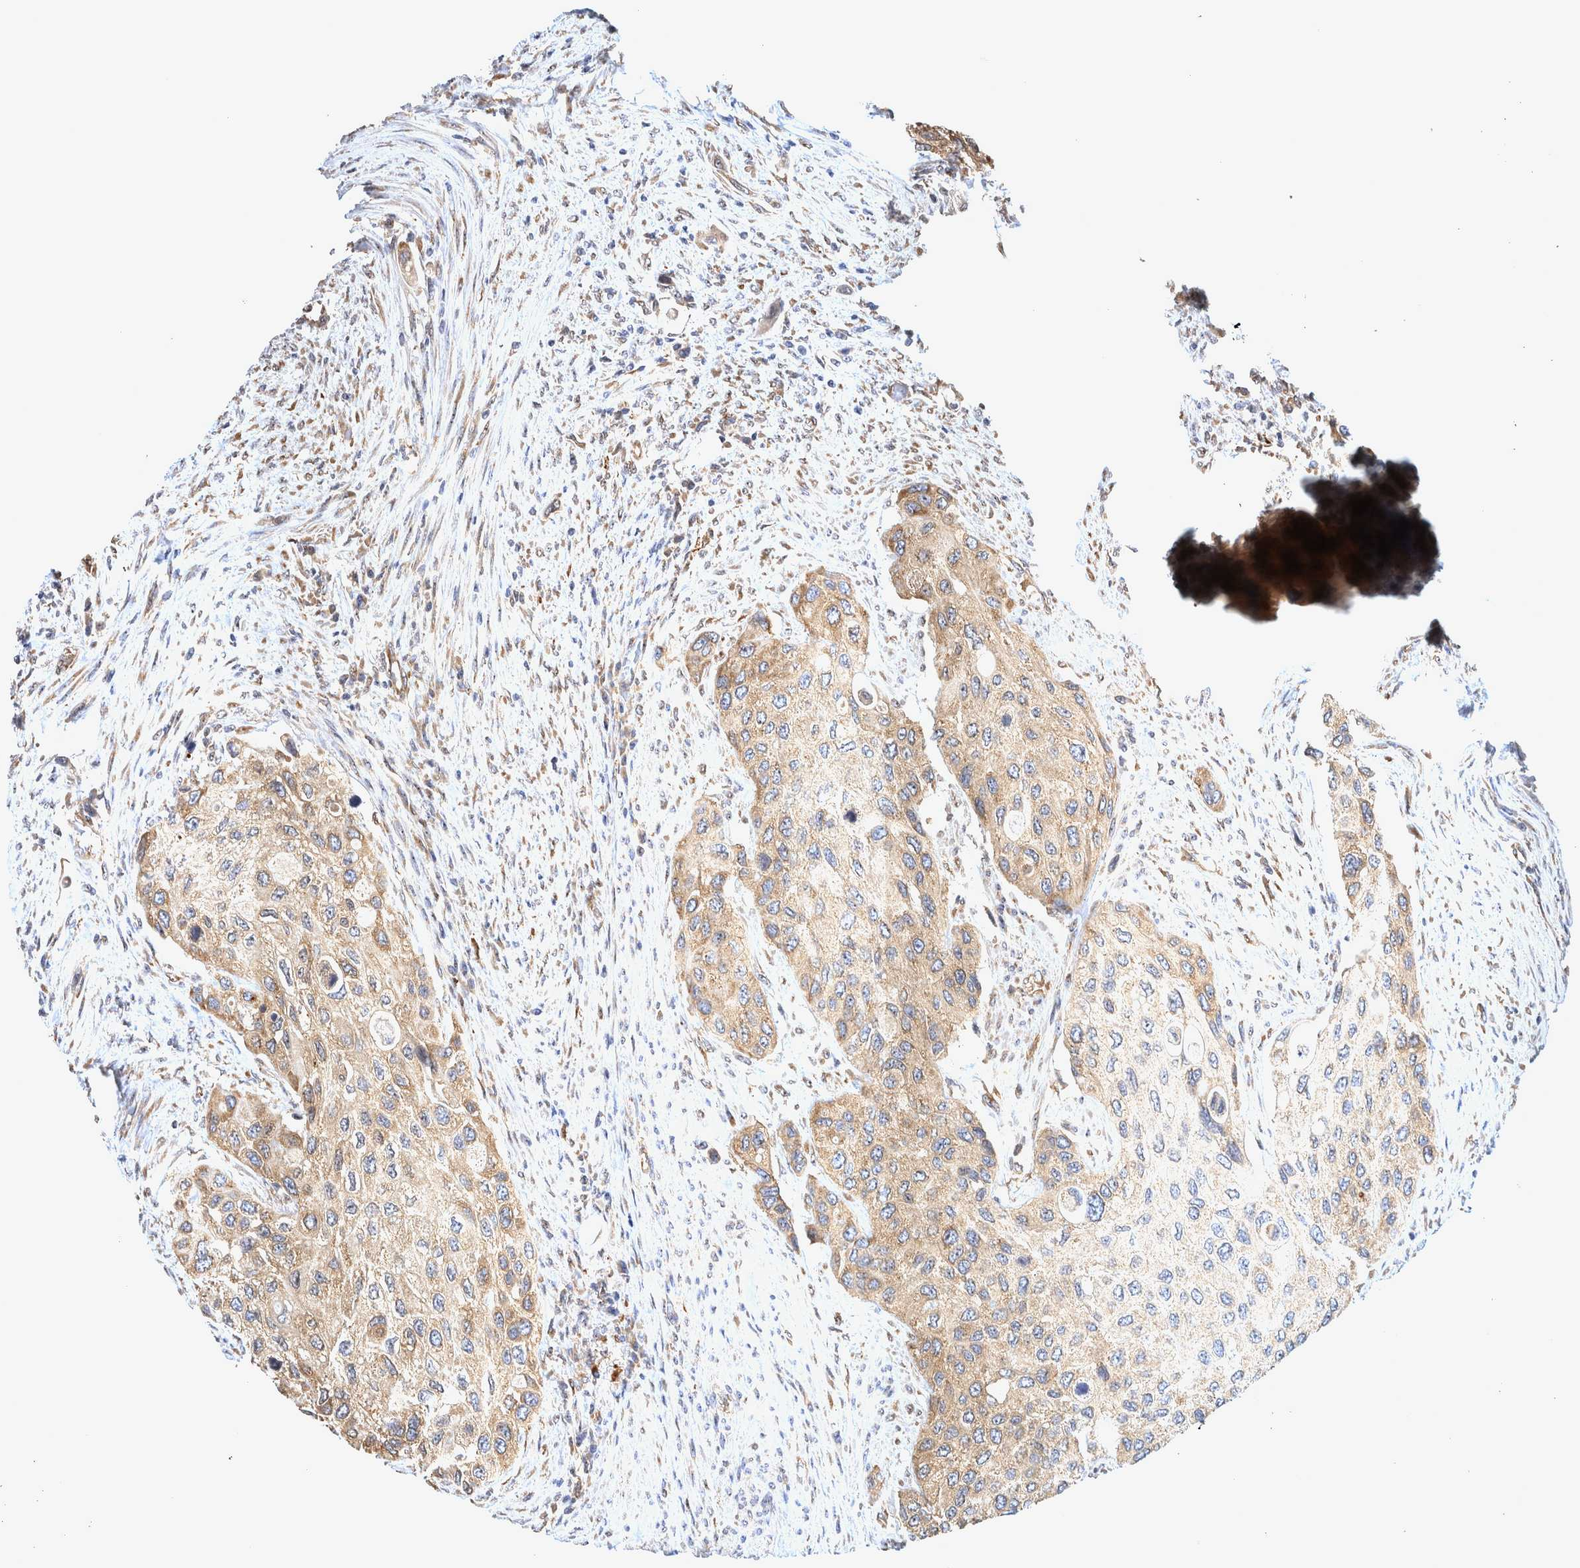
{"staining": {"intensity": "weak", "quantity": ">75%", "location": "cytoplasmic/membranous"}, "tissue": "urothelial cancer", "cell_type": "Tumor cells", "image_type": "cancer", "snomed": [{"axis": "morphology", "description": "Urothelial carcinoma, High grade"}, {"axis": "topography", "description": "Urinary bladder"}], "caption": "A high-resolution histopathology image shows immunohistochemistry staining of urothelial carcinoma (high-grade), which displays weak cytoplasmic/membranous staining in about >75% of tumor cells.", "gene": "ATXN2", "patient": {"sex": "female", "age": 56}}